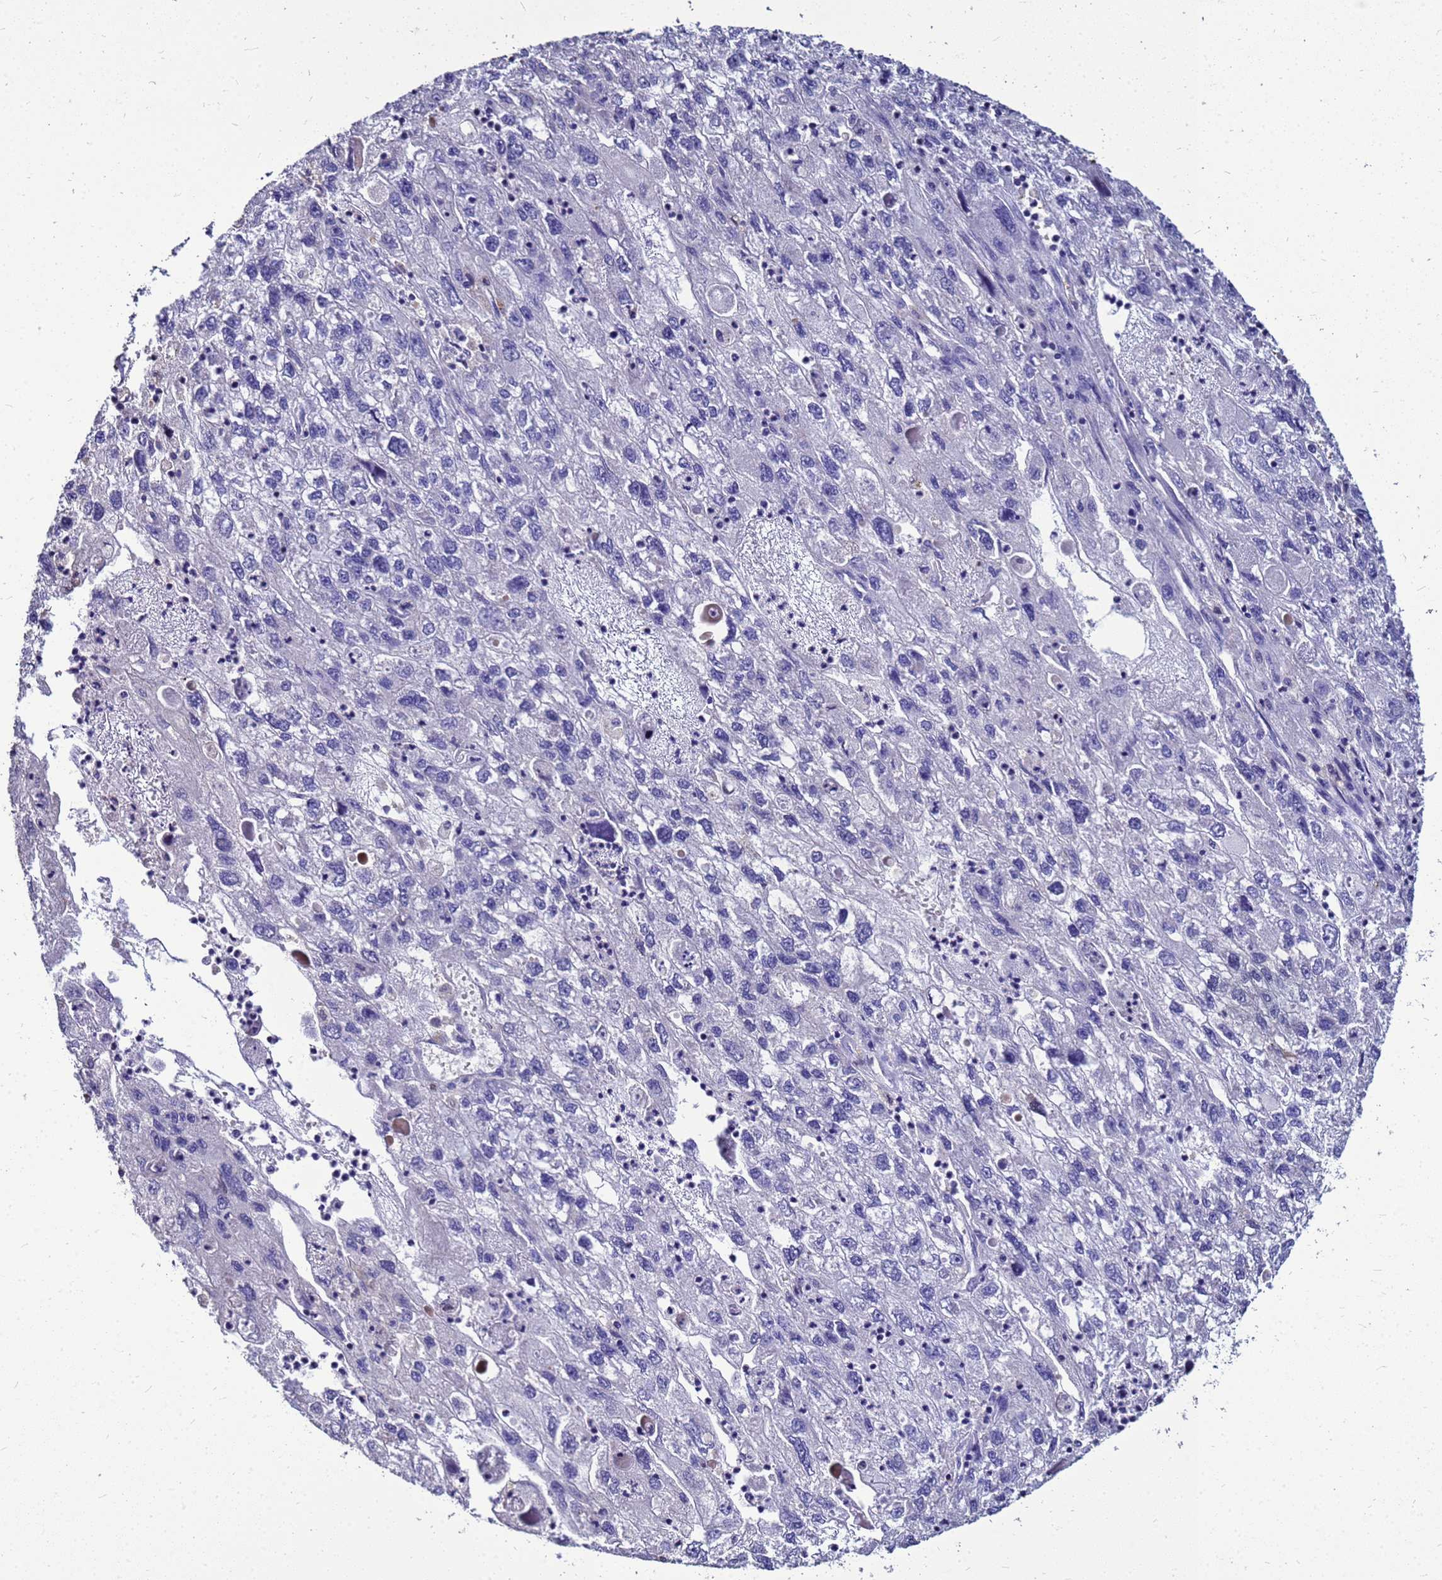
{"staining": {"intensity": "negative", "quantity": "none", "location": "none"}, "tissue": "endometrial cancer", "cell_type": "Tumor cells", "image_type": "cancer", "snomed": [{"axis": "morphology", "description": "Adenocarcinoma, NOS"}, {"axis": "topography", "description": "Endometrium"}], "caption": "Human endometrial adenocarcinoma stained for a protein using immunohistochemistry (IHC) demonstrates no positivity in tumor cells.", "gene": "S100A2", "patient": {"sex": "female", "age": 49}}